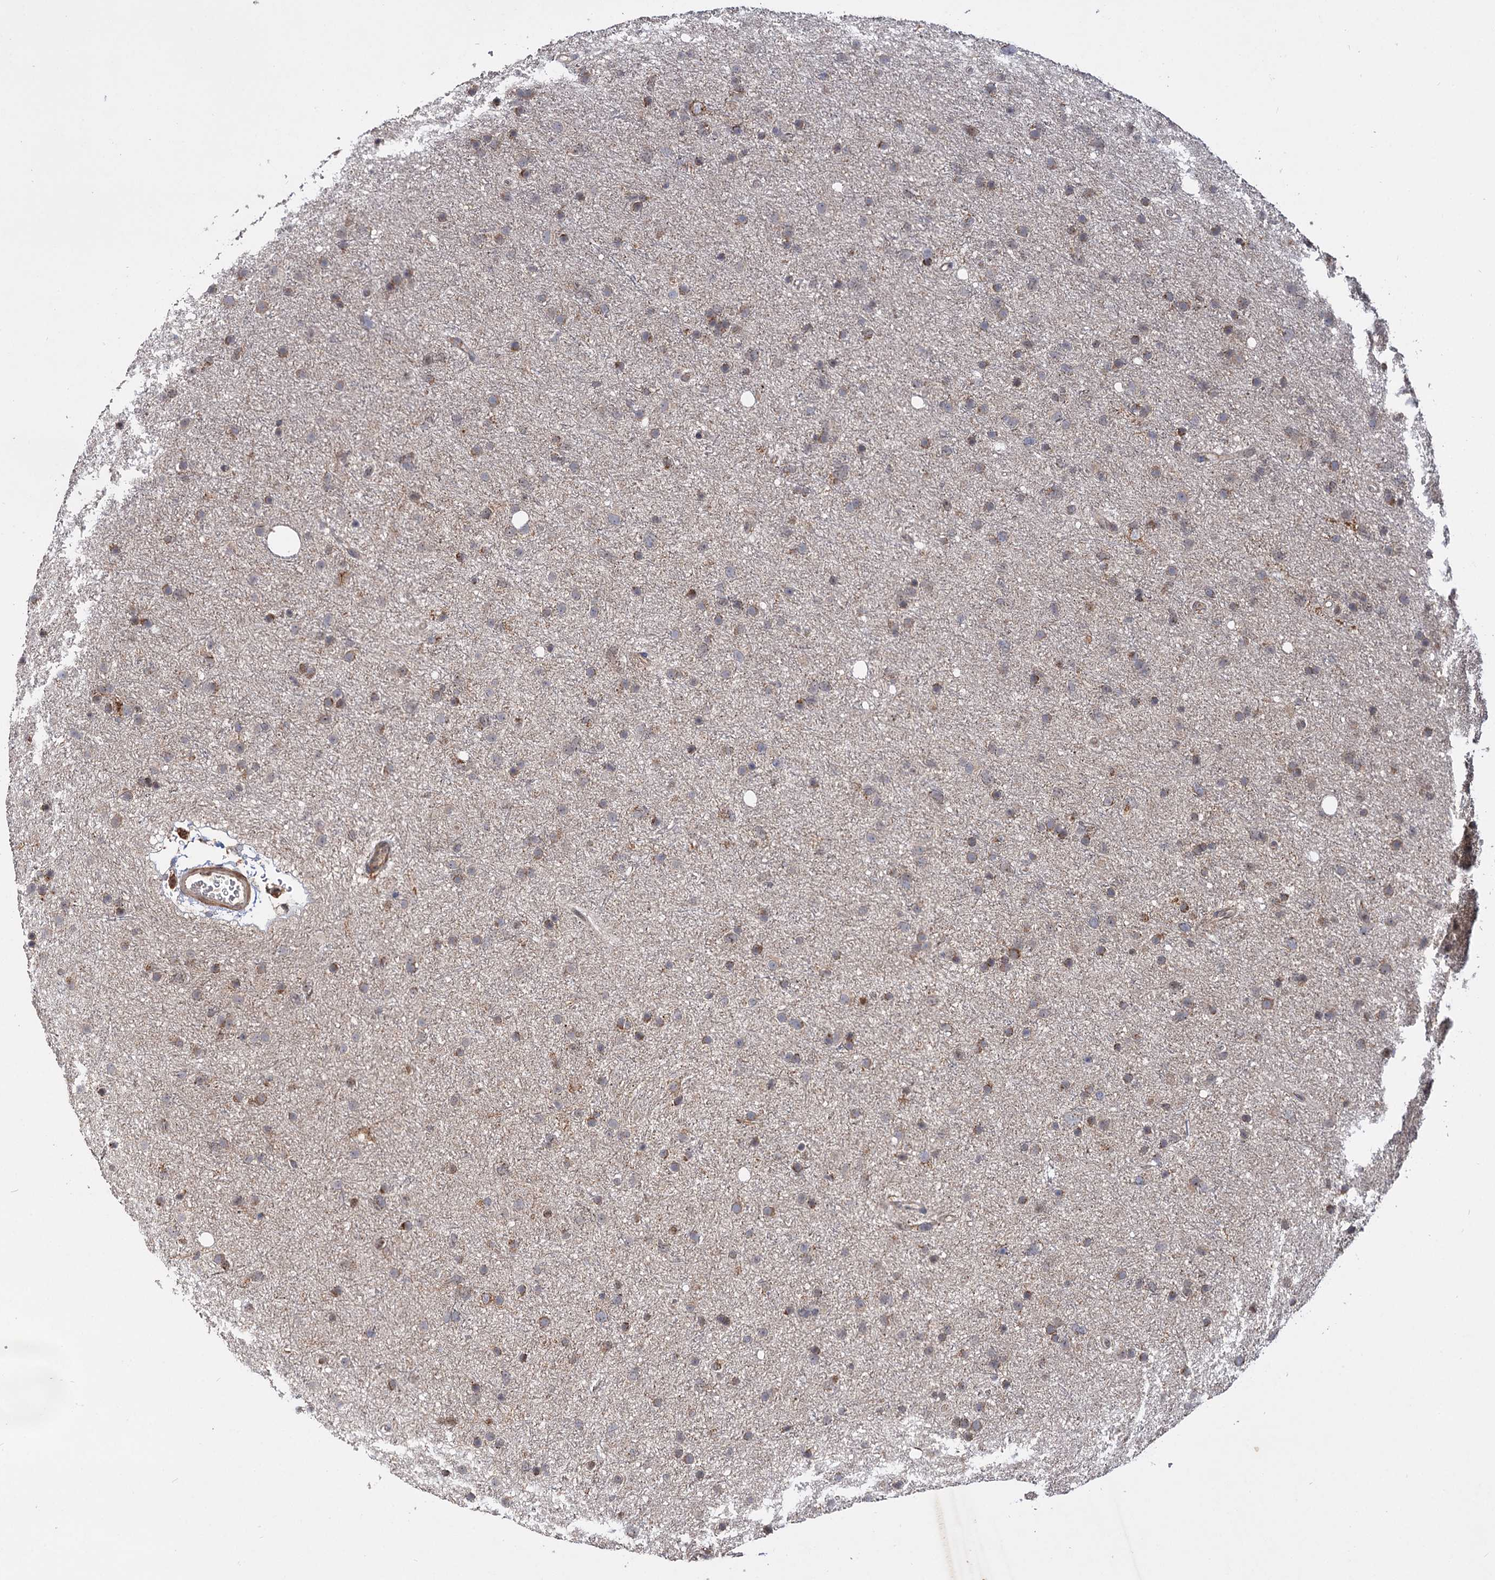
{"staining": {"intensity": "moderate", "quantity": "25%-75%", "location": "cytoplasmic/membranous"}, "tissue": "glioma", "cell_type": "Tumor cells", "image_type": "cancer", "snomed": [{"axis": "morphology", "description": "Glioma, malignant, Low grade"}, {"axis": "topography", "description": "Cerebral cortex"}], "caption": "Malignant glioma (low-grade) tissue shows moderate cytoplasmic/membranous staining in about 25%-75% of tumor cells, visualized by immunohistochemistry.", "gene": "CEP76", "patient": {"sex": "female", "age": 39}}